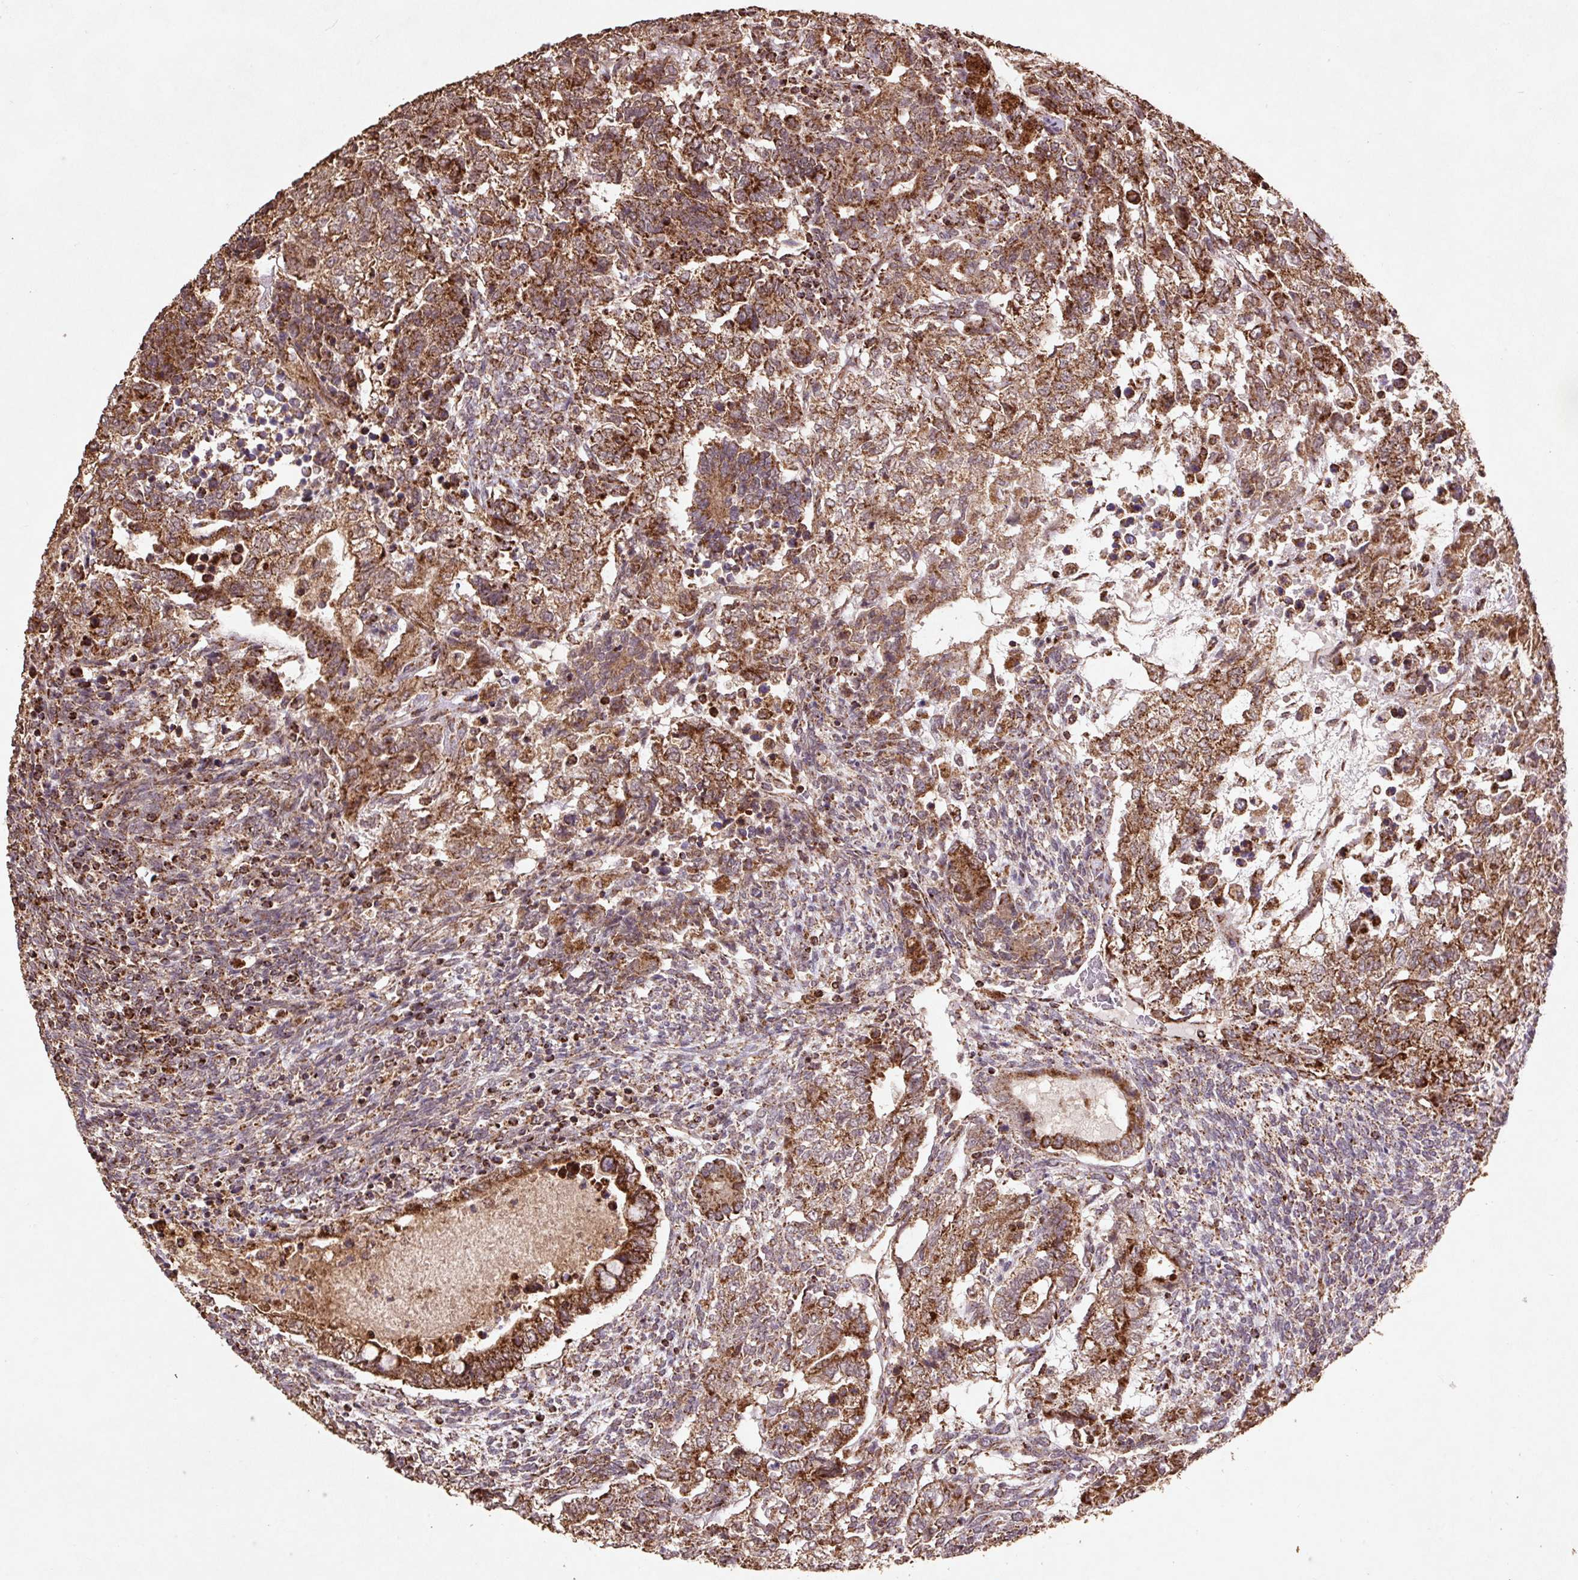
{"staining": {"intensity": "strong", "quantity": ">75%", "location": "cytoplasmic/membranous"}, "tissue": "testis cancer", "cell_type": "Tumor cells", "image_type": "cancer", "snomed": [{"axis": "morphology", "description": "Carcinoma, Embryonal, NOS"}, {"axis": "topography", "description": "Testis"}], "caption": "Protein positivity by immunohistochemistry (IHC) demonstrates strong cytoplasmic/membranous positivity in approximately >75% of tumor cells in embryonal carcinoma (testis).", "gene": "ATP5F1A", "patient": {"sex": "male", "age": 23}}